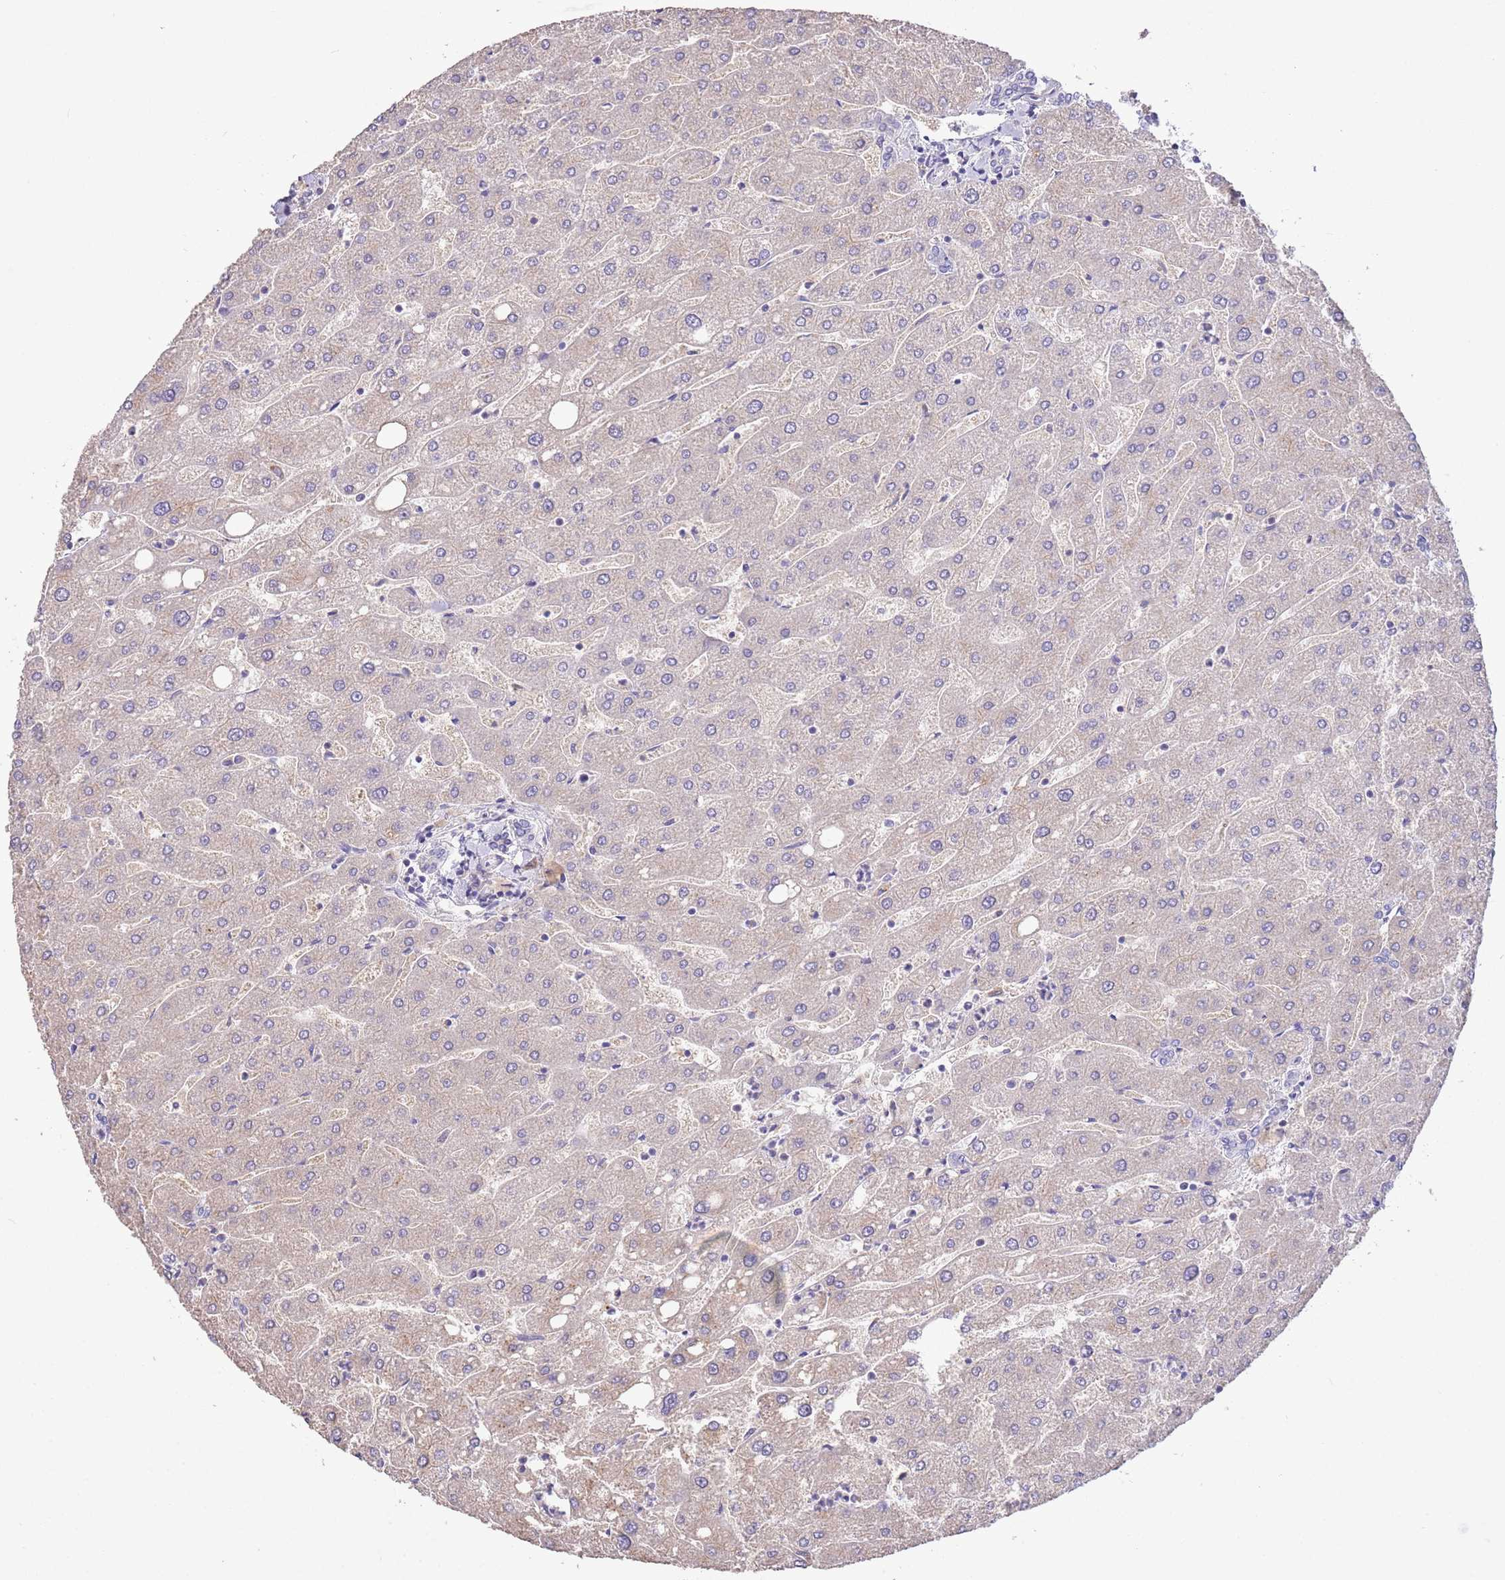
{"staining": {"intensity": "negative", "quantity": "none", "location": "none"}, "tissue": "liver", "cell_type": "Cholangiocytes", "image_type": "normal", "snomed": [{"axis": "morphology", "description": "Normal tissue, NOS"}, {"axis": "topography", "description": "Liver"}], "caption": "Human liver stained for a protein using immunohistochemistry reveals no positivity in cholangiocytes.", "gene": "SFTPA1", "patient": {"sex": "male", "age": 67}}